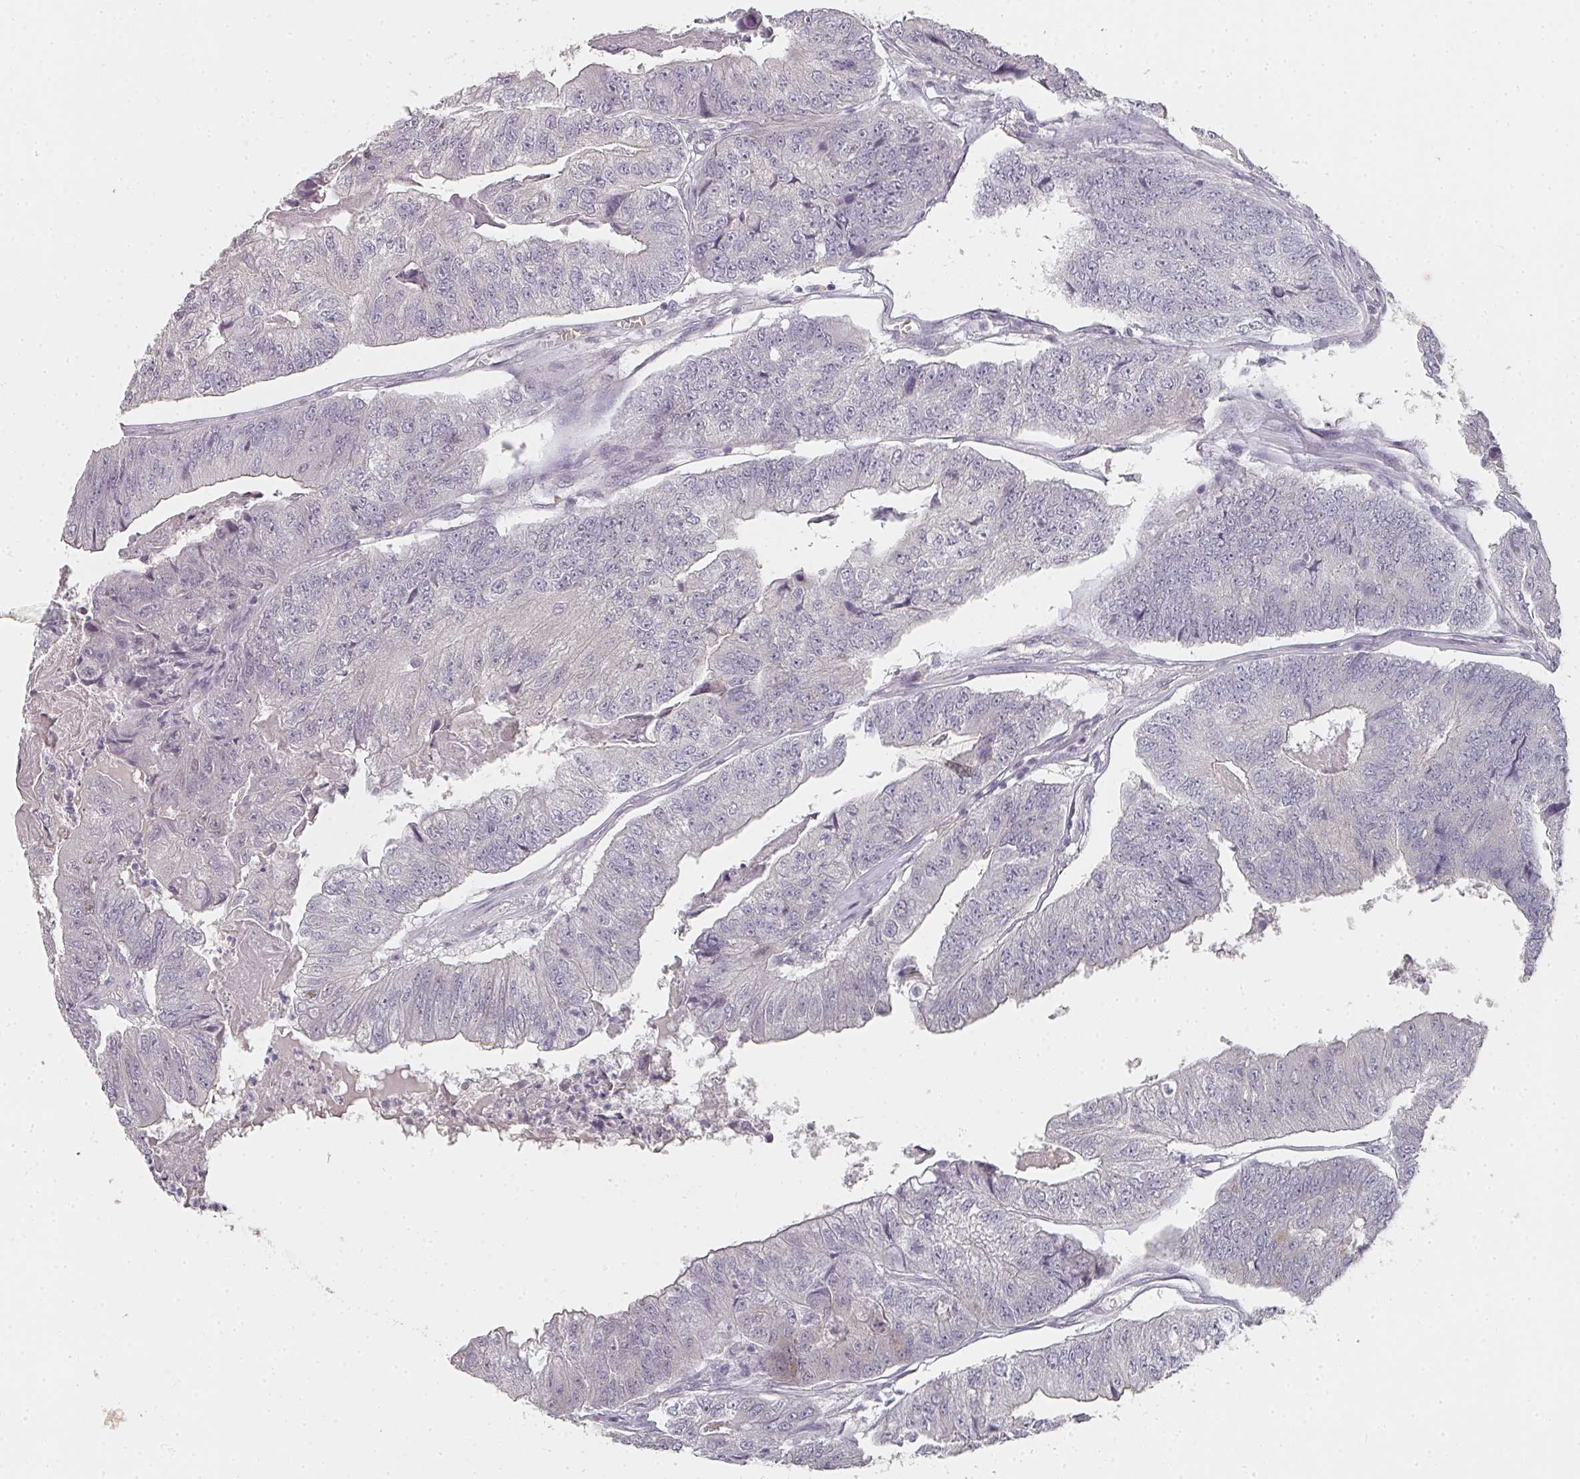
{"staining": {"intensity": "negative", "quantity": "none", "location": "none"}, "tissue": "colorectal cancer", "cell_type": "Tumor cells", "image_type": "cancer", "snomed": [{"axis": "morphology", "description": "Adenocarcinoma, NOS"}, {"axis": "topography", "description": "Colon"}], "caption": "High magnification brightfield microscopy of adenocarcinoma (colorectal) stained with DAB (brown) and counterstained with hematoxylin (blue): tumor cells show no significant positivity.", "gene": "SHISA2", "patient": {"sex": "female", "age": 67}}